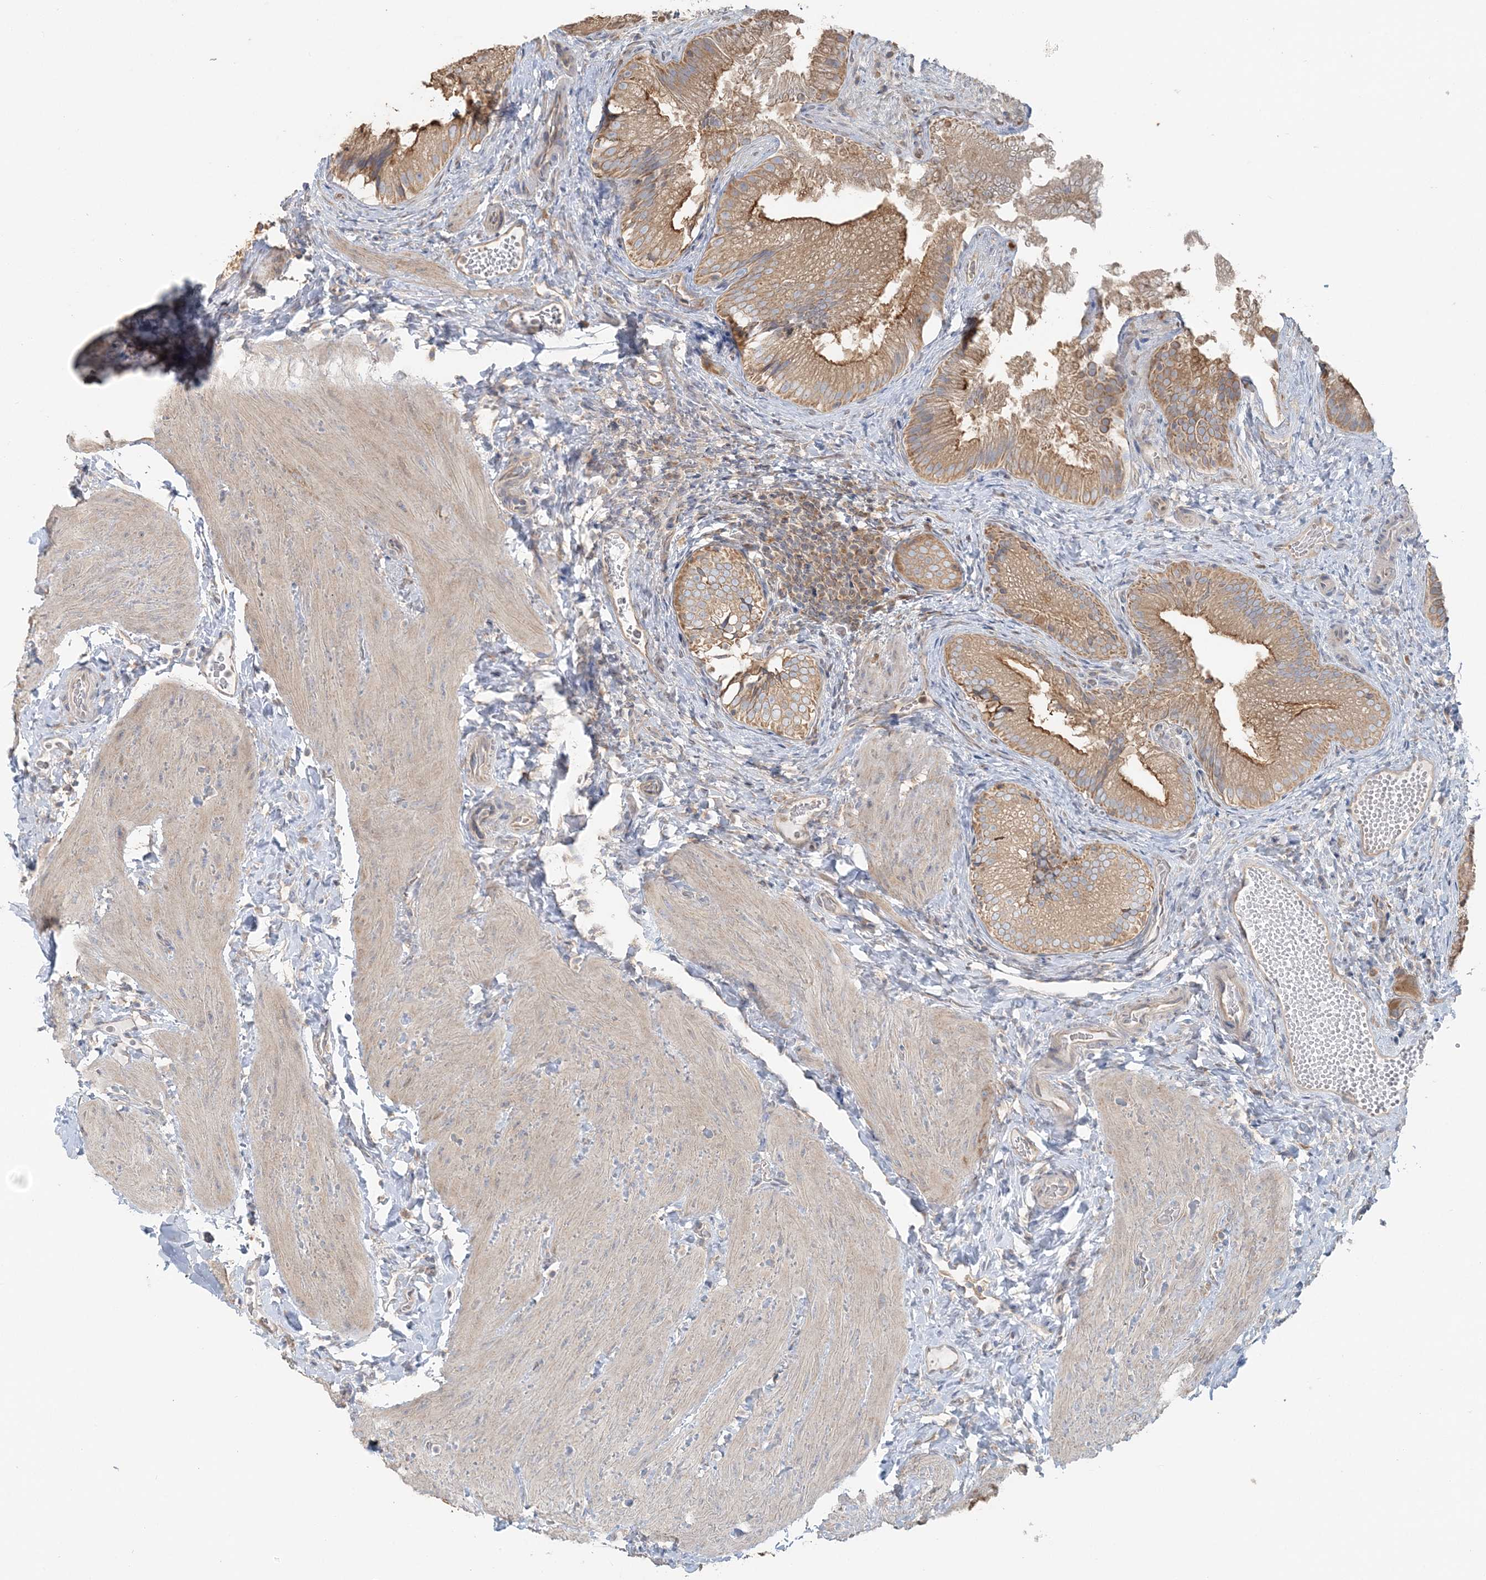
{"staining": {"intensity": "strong", "quantity": ">75%", "location": "cytoplasmic/membranous"}, "tissue": "gallbladder", "cell_type": "Glandular cells", "image_type": "normal", "snomed": [{"axis": "morphology", "description": "Normal tissue, NOS"}, {"axis": "topography", "description": "Gallbladder"}], "caption": "Immunohistochemical staining of normal human gallbladder shows strong cytoplasmic/membranous protein staining in about >75% of glandular cells. Nuclei are stained in blue.", "gene": "TBC1D5", "patient": {"sex": "female", "age": 30}}